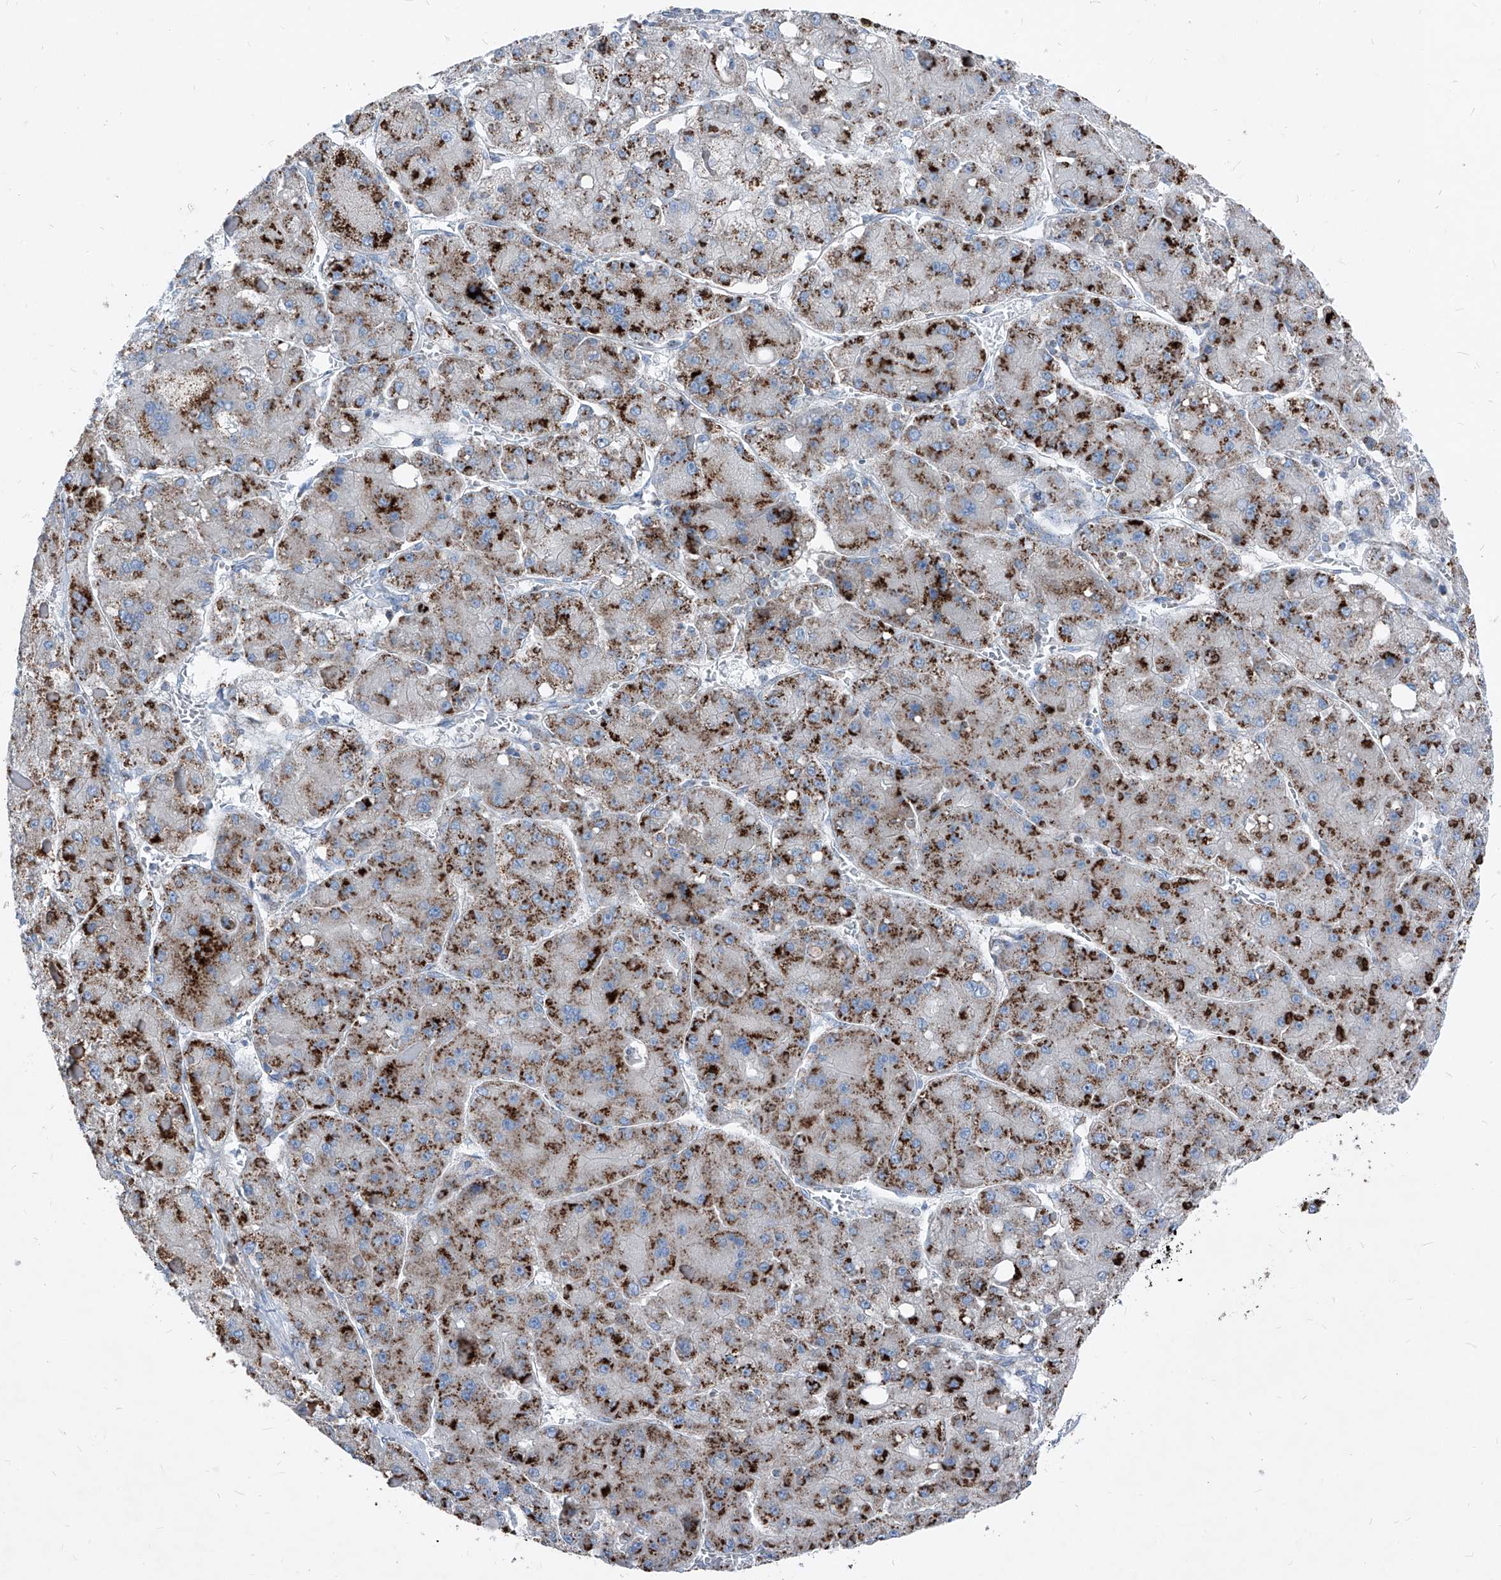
{"staining": {"intensity": "strong", "quantity": ">75%", "location": "cytoplasmic/membranous"}, "tissue": "liver cancer", "cell_type": "Tumor cells", "image_type": "cancer", "snomed": [{"axis": "morphology", "description": "Carcinoma, Hepatocellular, NOS"}, {"axis": "topography", "description": "Liver"}], "caption": "Protein analysis of liver cancer tissue demonstrates strong cytoplasmic/membranous expression in about >75% of tumor cells.", "gene": "AGPS", "patient": {"sex": "female", "age": 73}}